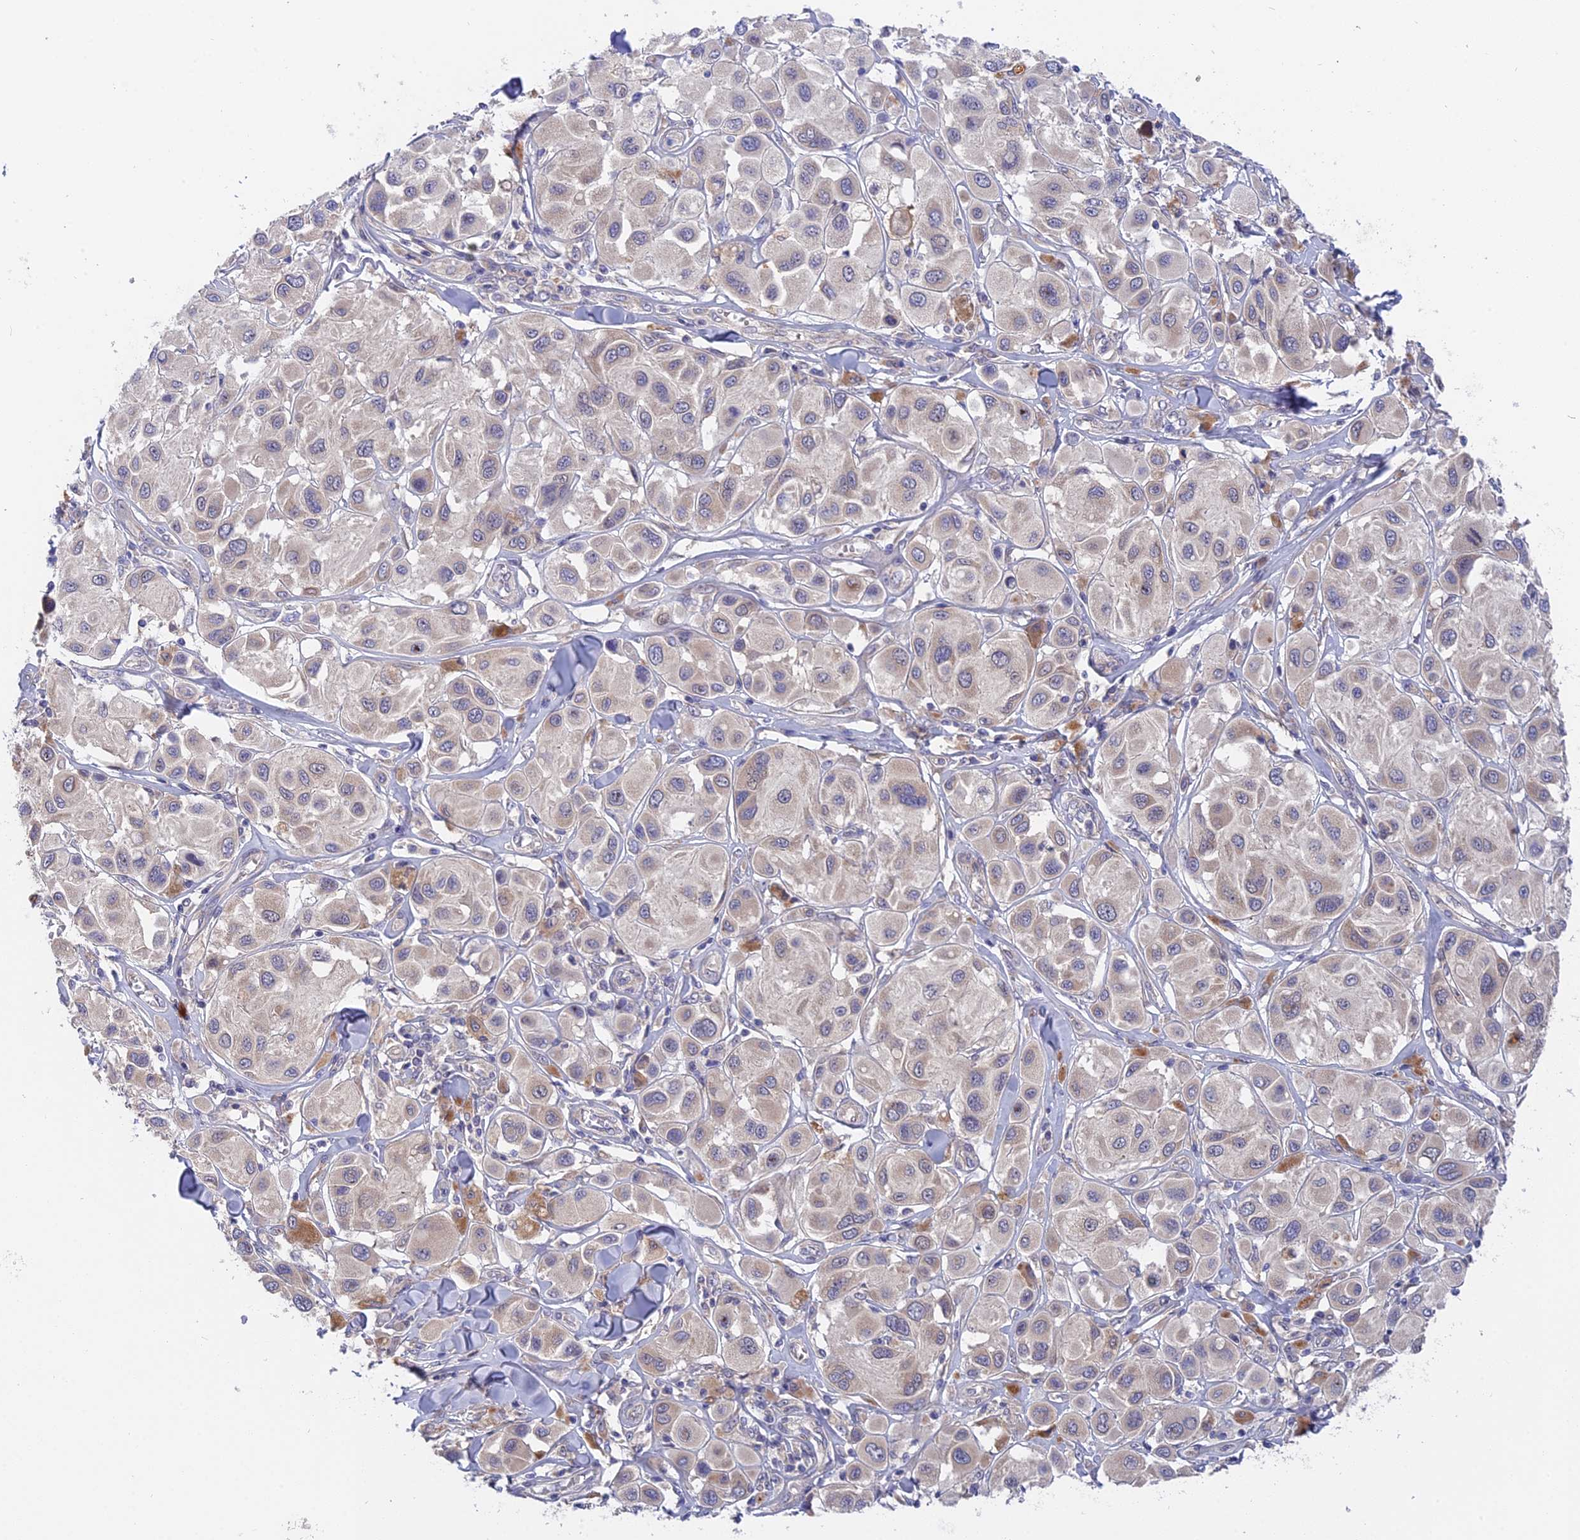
{"staining": {"intensity": "weak", "quantity": "25%-75%", "location": "cytoplasmic/membranous"}, "tissue": "melanoma", "cell_type": "Tumor cells", "image_type": "cancer", "snomed": [{"axis": "morphology", "description": "Malignant melanoma, Metastatic site"}, {"axis": "topography", "description": "Skin"}], "caption": "Immunohistochemical staining of human malignant melanoma (metastatic site) demonstrates low levels of weak cytoplasmic/membranous protein expression in approximately 25%-75% of tumor cells. (DAB (3,3'-diaminobenzidine) IHC with brightfield microscopy, high magnification).", "gene": "TENT4B", "patient": {"sex": "male", "age": 41}}